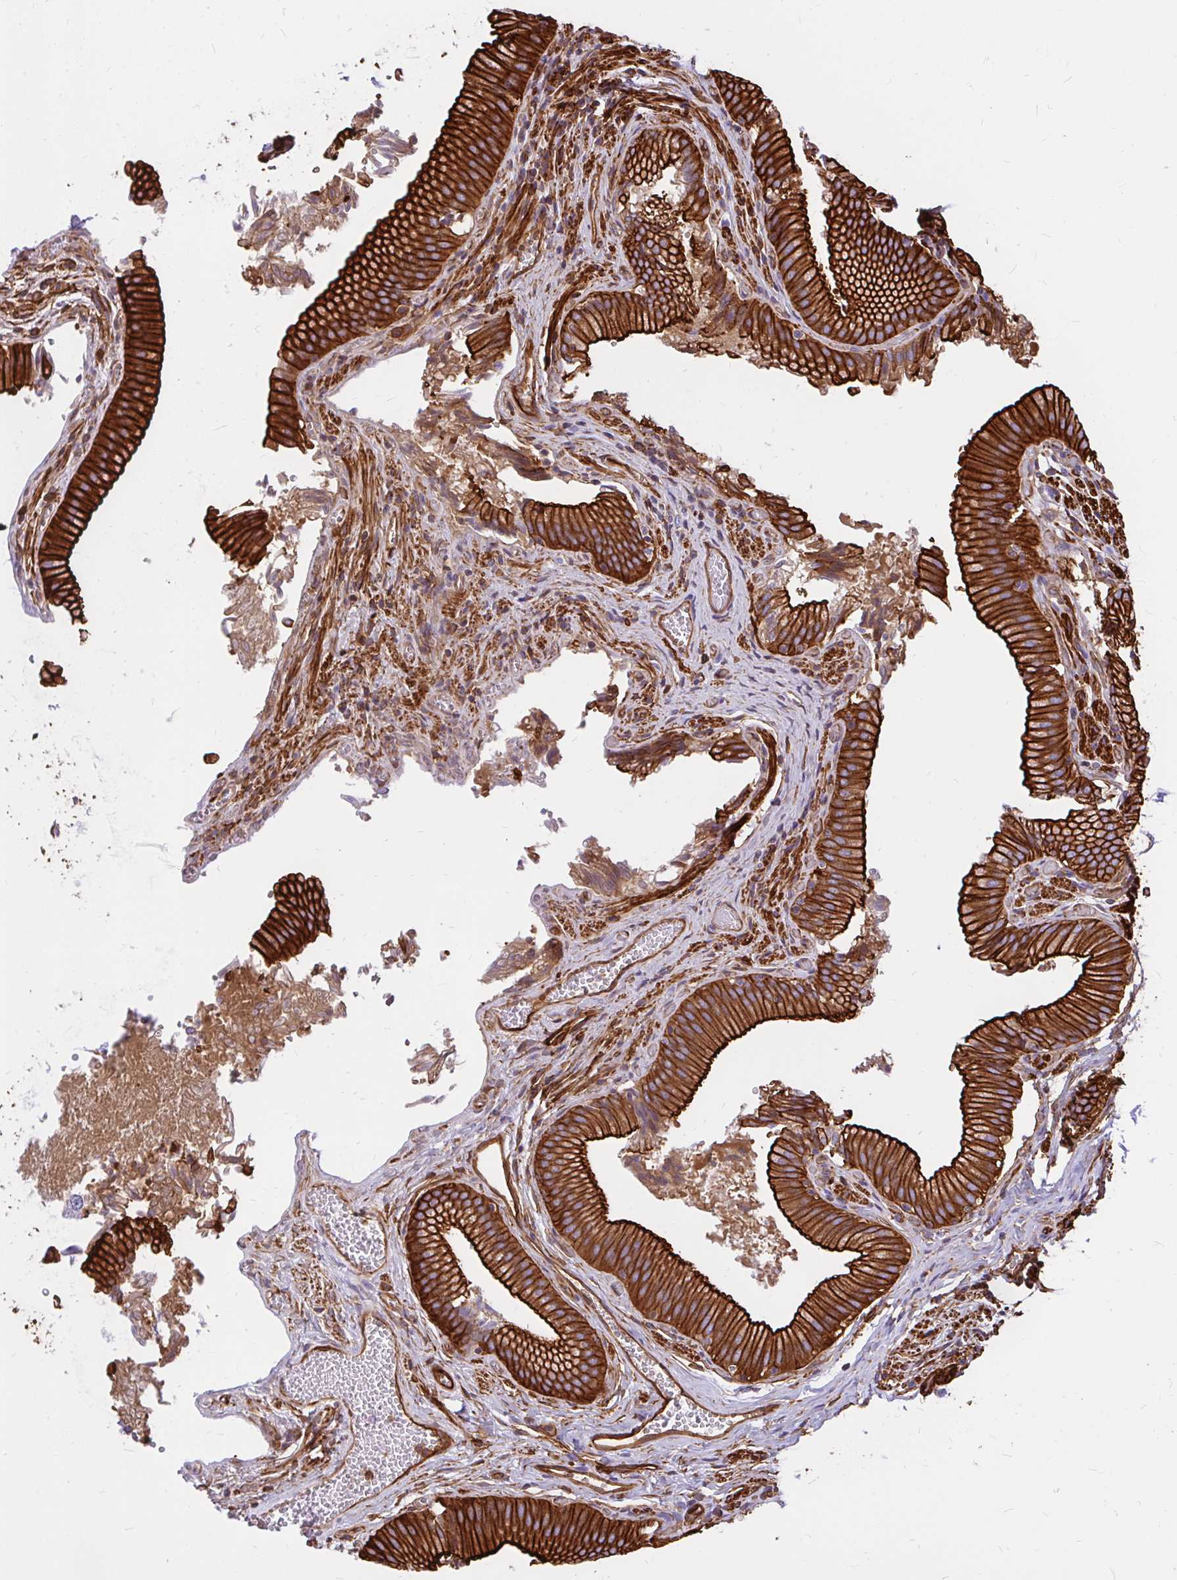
{"staining": {"intensity": "strong", "quantity": ">75%", "location": "cytoplasmic/membranous"}, "tissue": "gallbladder", "cell_type": "Glandular cells", "image_type": "normal", "snomed": [{"axis": "morphology", "description": "Normal tissue, NOS"}, {"axis": "topography", "description": "Gallbladder"}, {"axis": "topography", "description": "Peripheral nerve tissue"}], "caption": "Gallbladder stained for a protein (brown) demonstrates strong cytoplasmic/membranous positive expression in approximately >75% of glandular cells.", "gene": "MAP1LC3B2", "patient": {"sex": "male", "age": 17}}